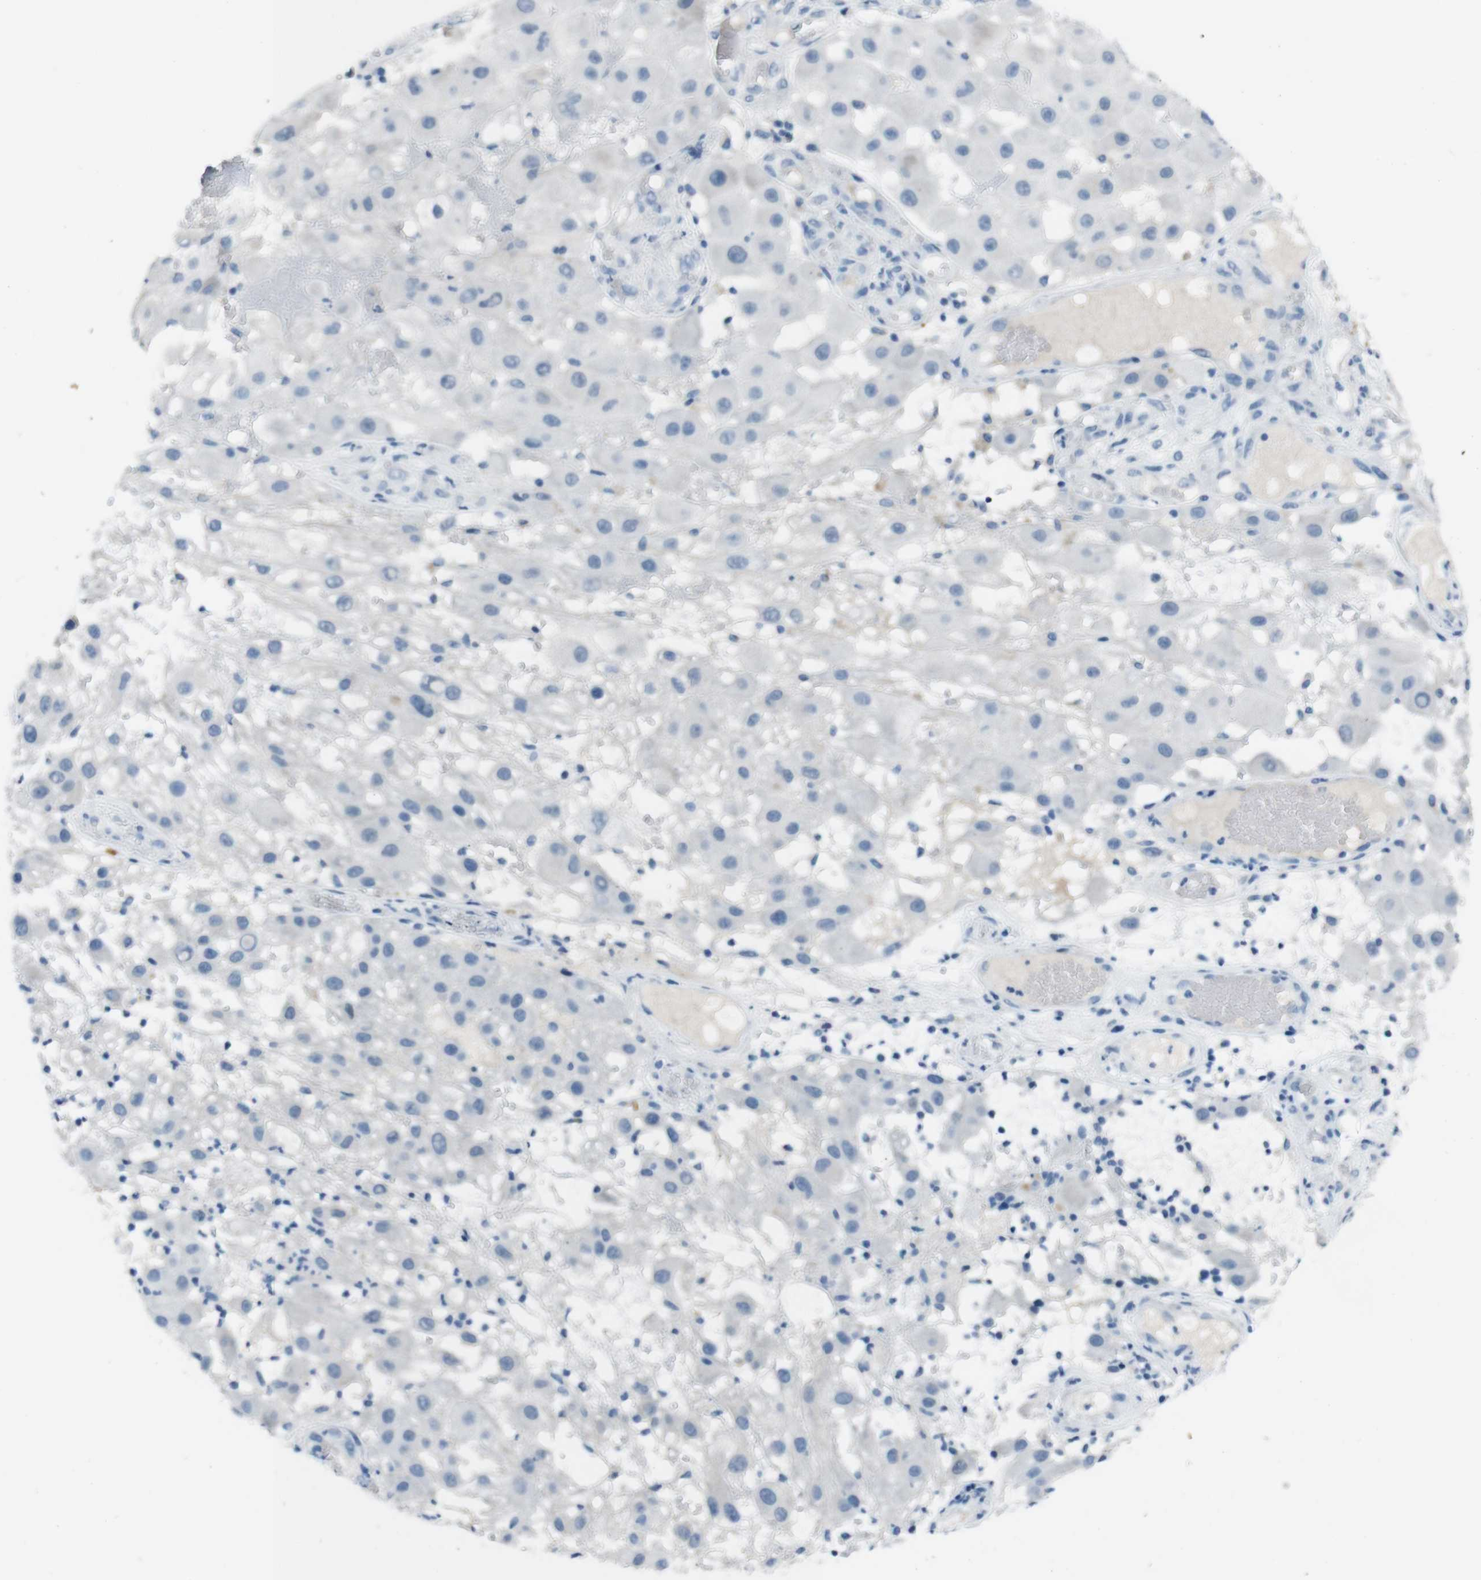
{"staining": {"intensity": "negative", "quantity": "none", "location": "none"}, "tissue": "melanoma", "cell_type": "Tumor cells", "image_type": "cancer", "snomed": [{"axis": "morphology", "description": "Malignant melanoma, NOS"}, {"axis": "topography", "description": "Skin"}], "caption": "Protein analysis of malignant melanoma reveals no significant positivity in tumor cells. (DAB (3,3'-diaminobenzidine) IHC visualized using brightfield microscopy, high magnification).", "gene": "HRH2", "patient": {"sex": "female", "age": 81}}